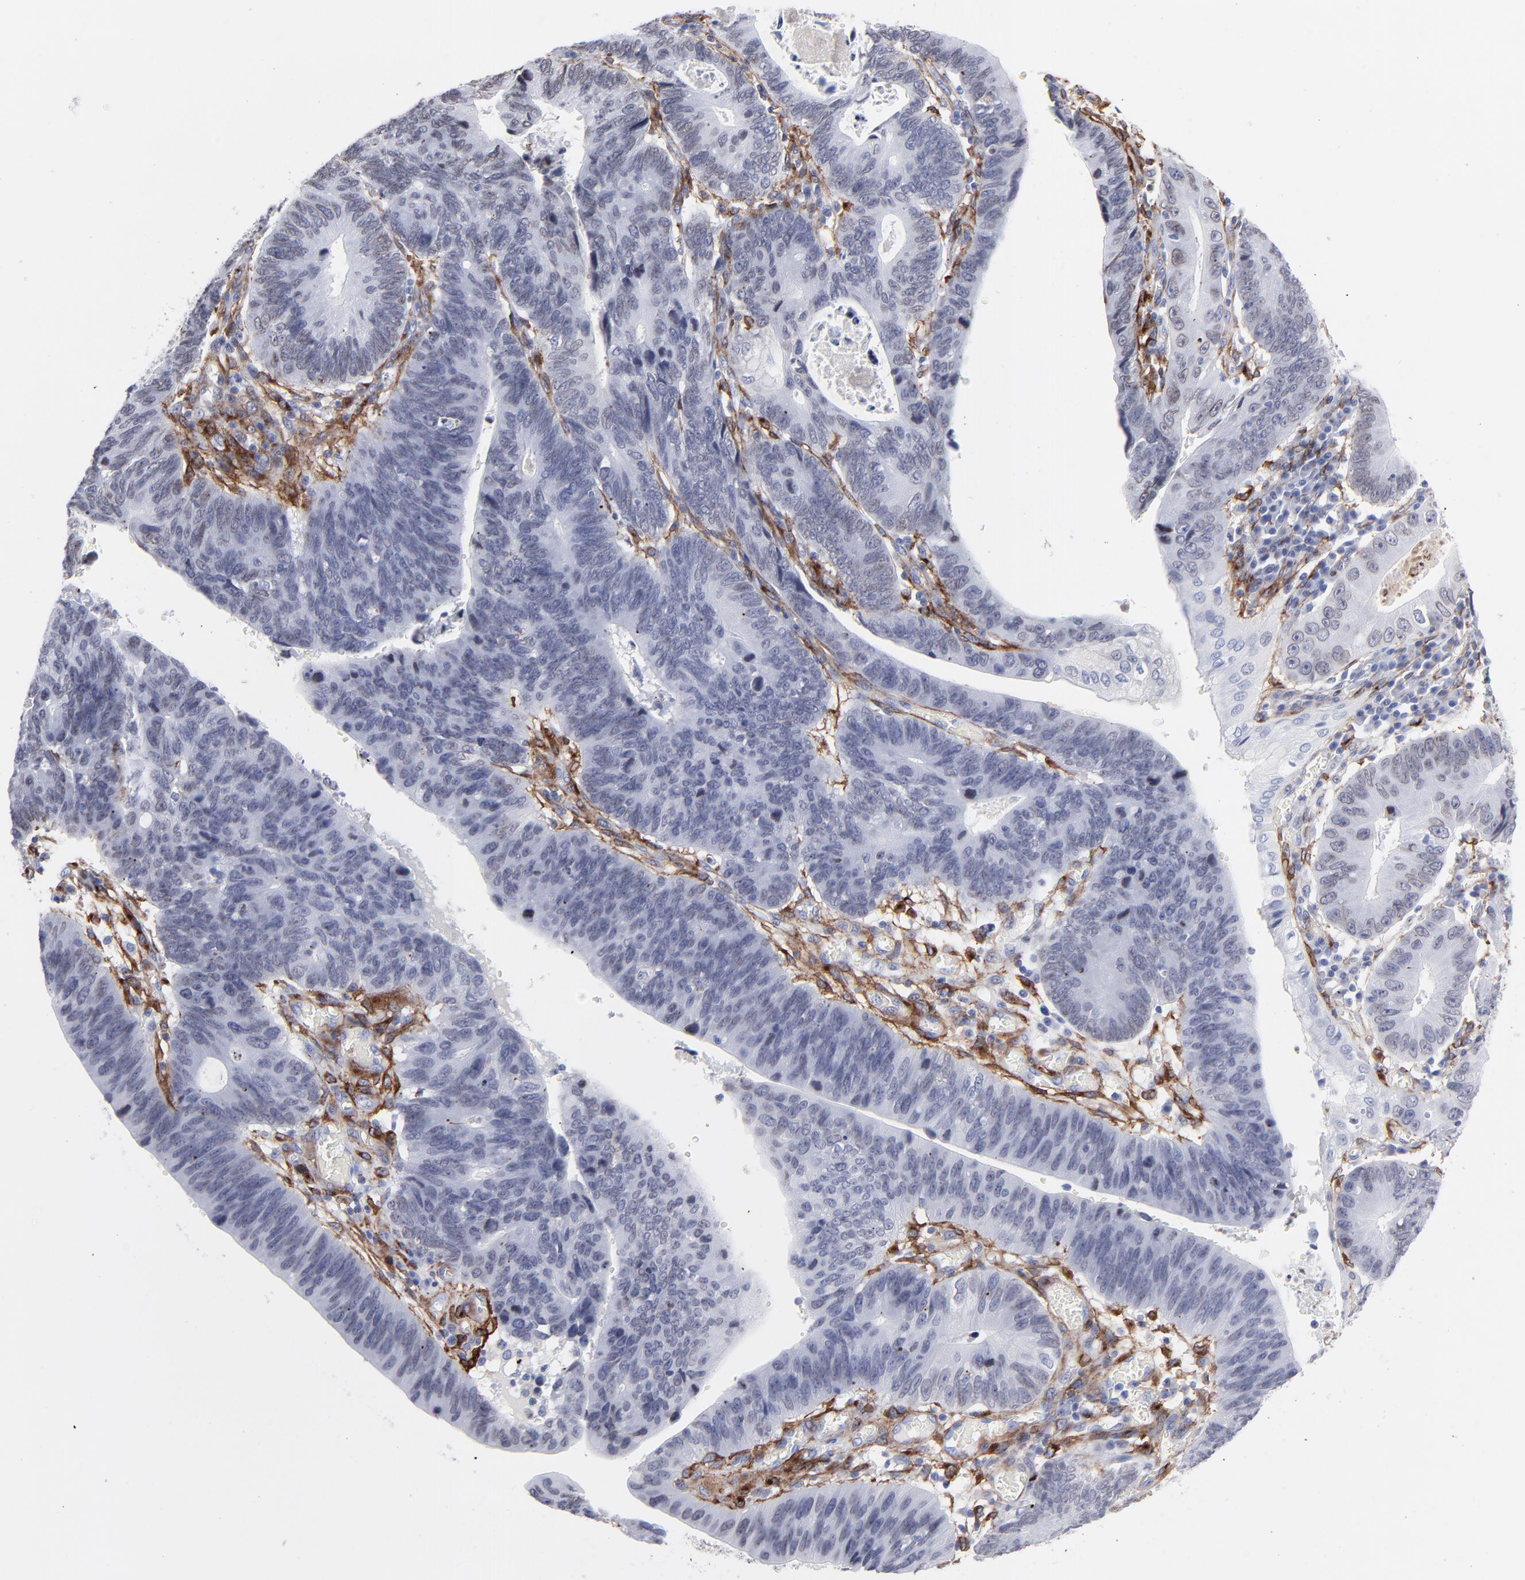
{"staining": {"intensity": "moderate", "quantity": "<25%", "location": "nuclear"}, "tissue": "stomach cancer", "cell_type": "Tumor cells", "image_type": "cancer", "snomed": [{"axis": "morphology", "description": "Adenocarcinoma, NOS"}, {"axis": "topography", "description": "Stomach"}], "caption": "Protein staining displays moderate nuclear staining in about <25% of tumor cells in adenocarcinoma (stomach).", "gene": "PDGFRB", "patient": {"sex": "male", "age": 59}}